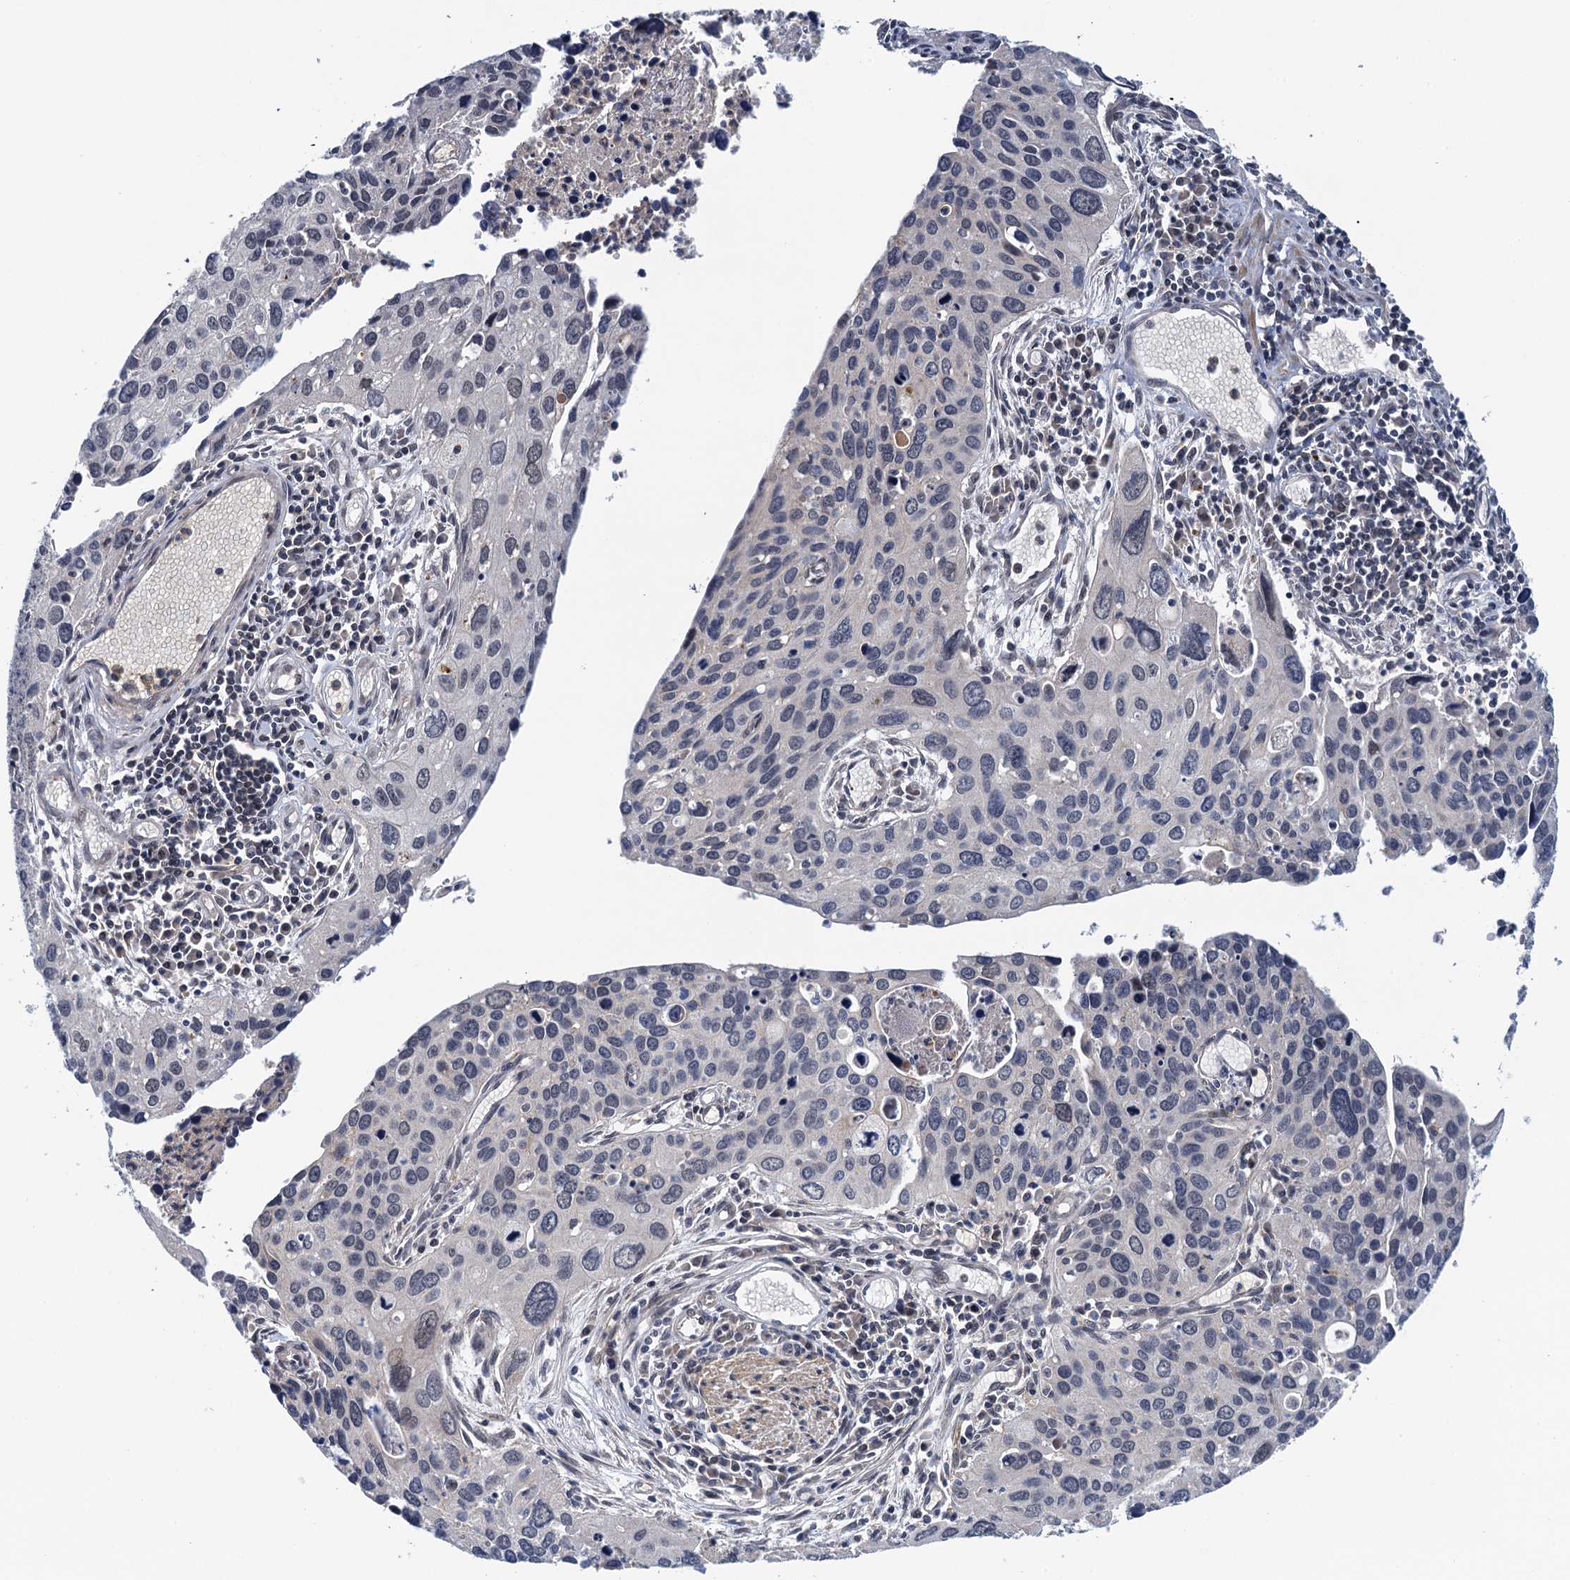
{"staining": {"intensity": "negative", "quantity": "none", "location": "none"}, "tissue": "cervical cancer", "cell_type": "Tumor cells", "image_type": "cancer", "snomed": [{"axis": "morphology", "description": "Squamous cell carcinoma, NOS"}, {"axis": "topography", "description": "Cervix"}], "caption": "The image demonstrates no staining of tumor cells in cervical cancer (squamous cell carcinoma).", "gene": "MDM1", "patient": {"sex": "female", "age": 55}}